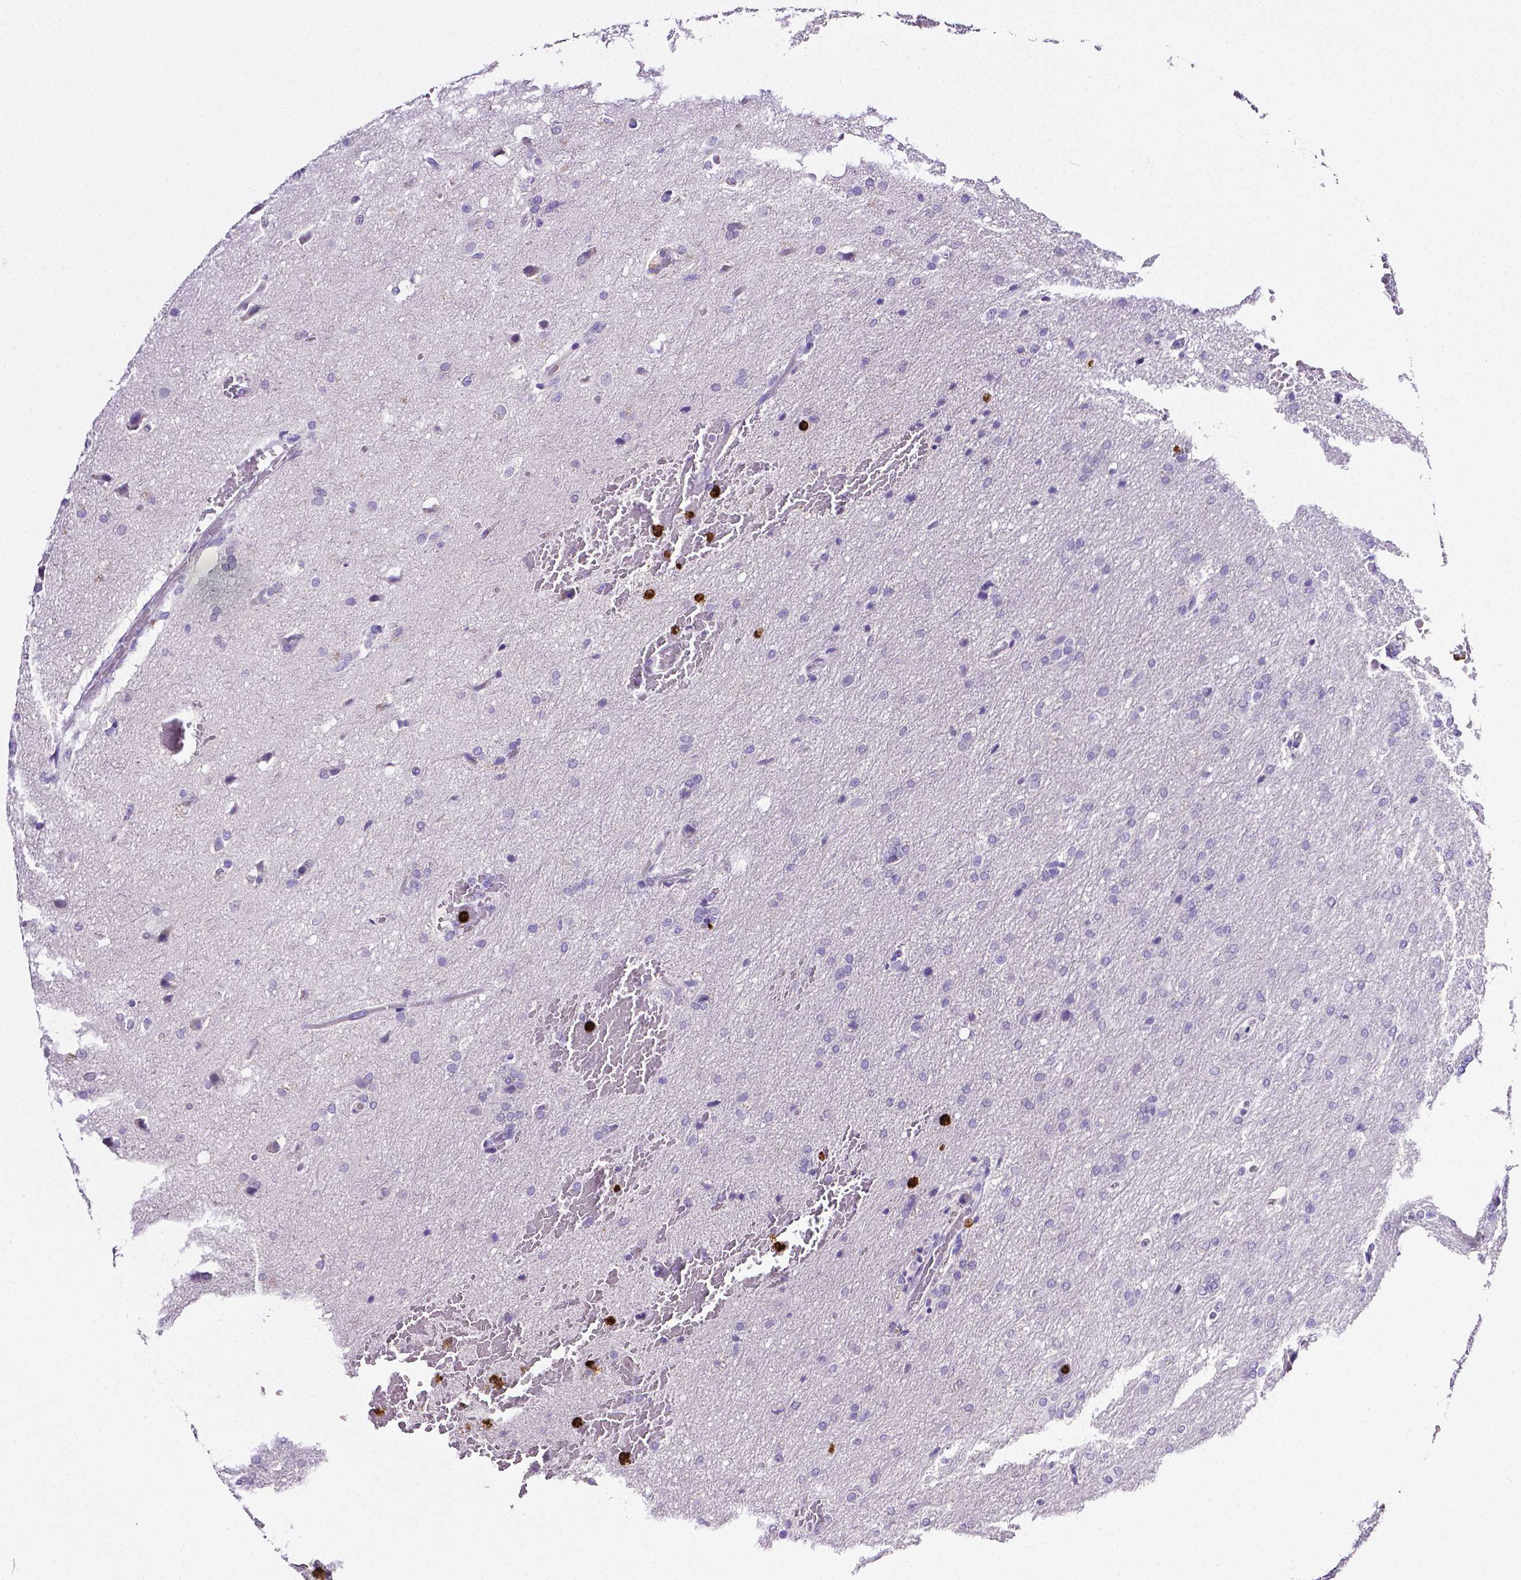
{"staining": {"intensity": "negative", "quantity": "none", "location": "none"}, "tissue": "glioma", "cell_type": "Tumor cells", "image_type": "cancer", "snomed": [{"axis": "morphology", "description": "Glioma, malignant, High grade"}, {"axis": "topography", "description": "Brain"}], "caption": "Human malignant high-grade glioma stained for a protein using immunohistochemistry (IHC) reveals no staining in tumor cells.", "gene": "MMP9", "patient": {"sex": "male", "age": 68}}